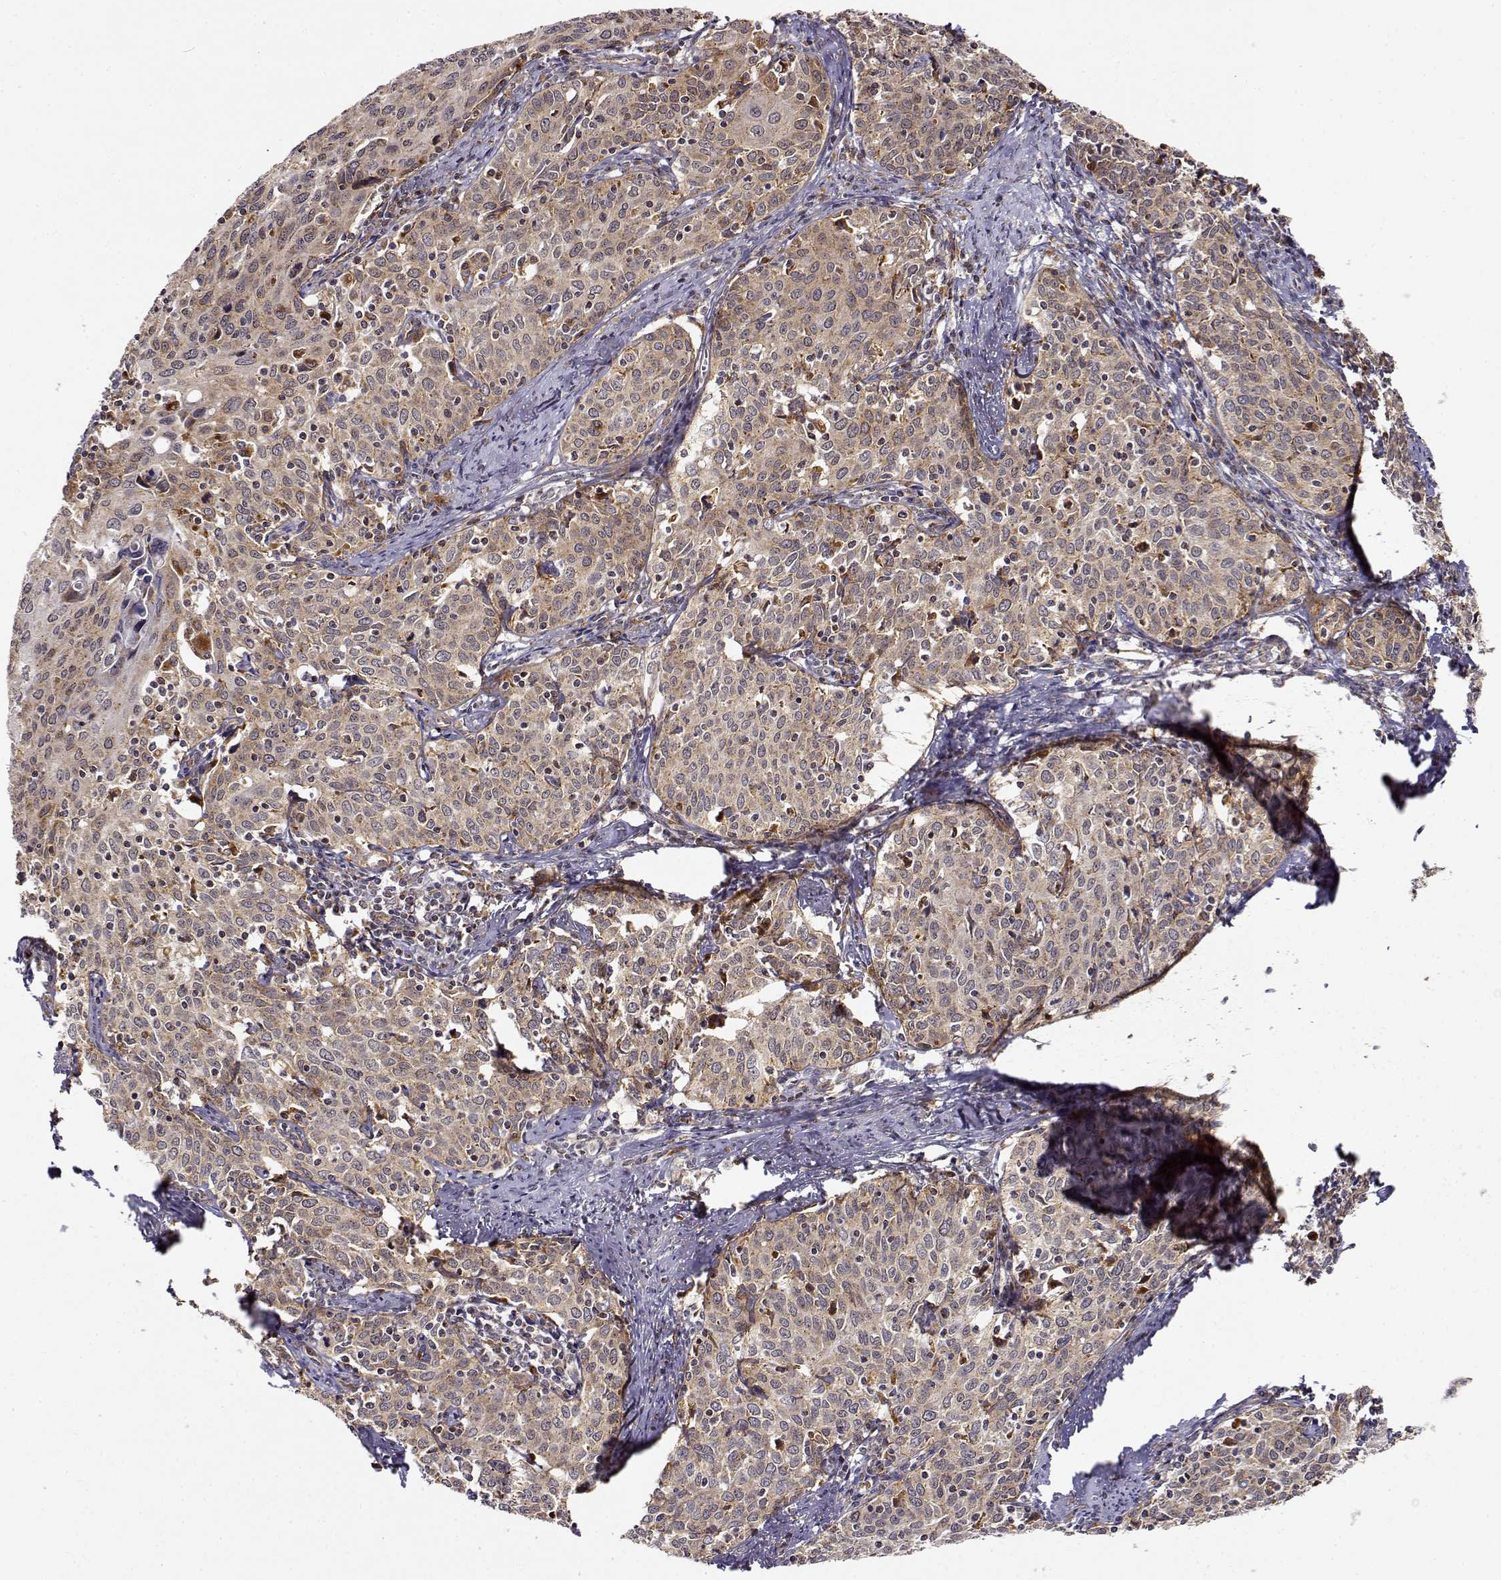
{"staining": {"intensity": "moderate", "quantity": ">75%", "location": "cytoplasmic/membranous"}, "tissue": "cervical cancer", "cell_type": "Tumor cells", "image_type": "cancer", "snomed": [{"axis": "morphology", "description": "Squamous cell carcinoma, NOS"}, {"axis": "topography", "description": "Cervix"}], "caption": "About >75% of tumor cells in human cervical squamous cell carcinoma demonstrate moderate cytoplasmic/membranous protein expression as visualized by brown immunohistochemical staining.", "gene": "RNF13", "patient": {"sex": "female", "age": 62}}